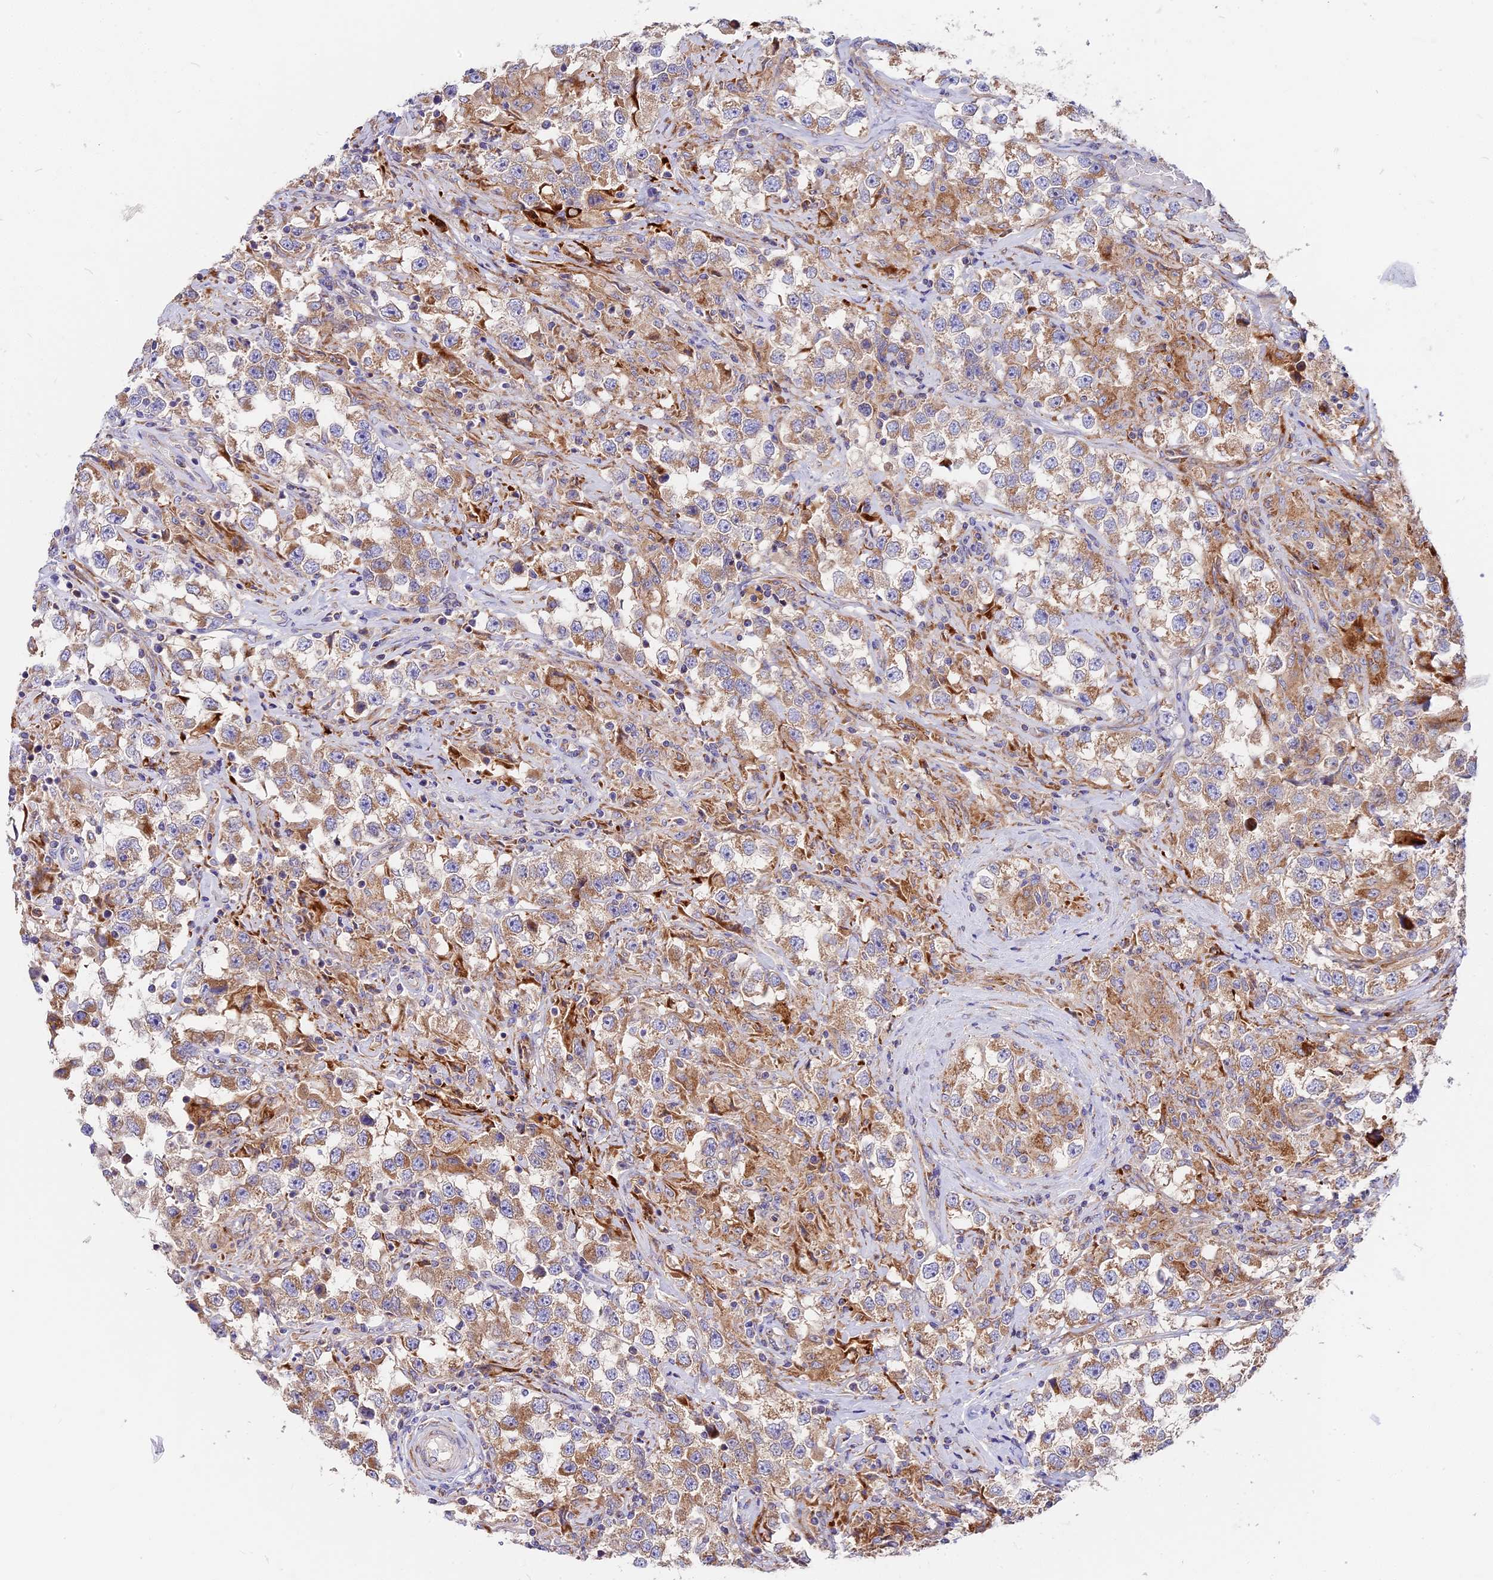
{"staining": {"intensity": "weak", "quantity": "25%-75%", "location": "cytoplasmic/membranous"}, "tissue": "testis cancer", "cell_type": "Tumor cells", "image_type": "cancer", "snomed": [{"axis": "morphology", "description": "Seminoma, NOS"}, {"axis": "topography", "description": "Testis"}], "caption": "Human testis seminoma stained with a protein marker exhibits weak staining in tumor cells.", "gene": "MRAS", "patient": {"sex": "male", "age": 46}}